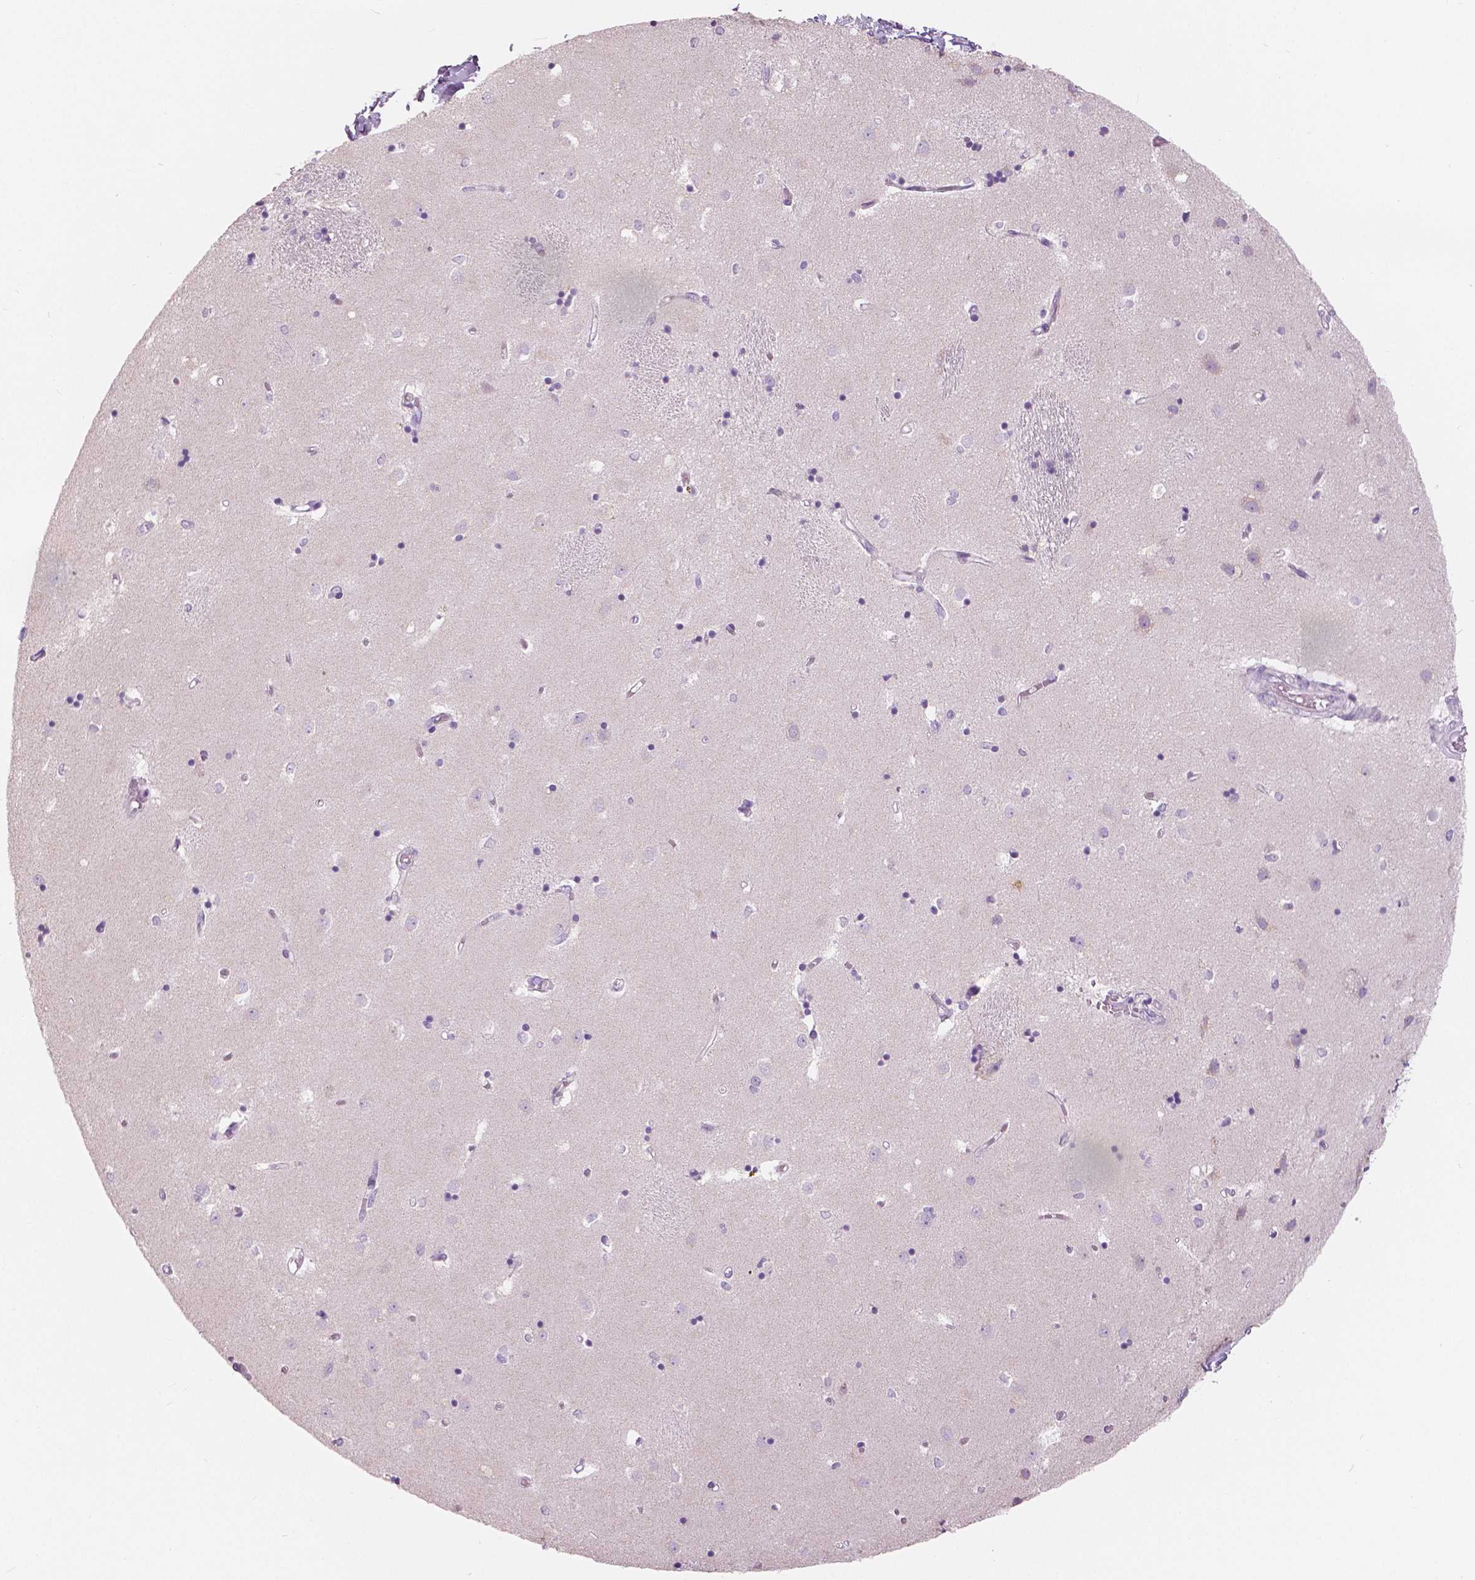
{"staining": {"intensity": "negative", "quantity": "none", "location": "none"}, "tissue": "caudate", "cell_type": "Glial cells", "image_type": "normal", "snomed": [{"axis": "morphology", "description": "Normal tissue, NOS"}, {"axis": "topography", "description": "Lateral ventricle wall"}], "caption": "DAB immunohistochemical staining of normal caudate shows no significant positivity in glial cells.", "gene": "CXCR2", "patient": {"sex": "male", "age": 54}}